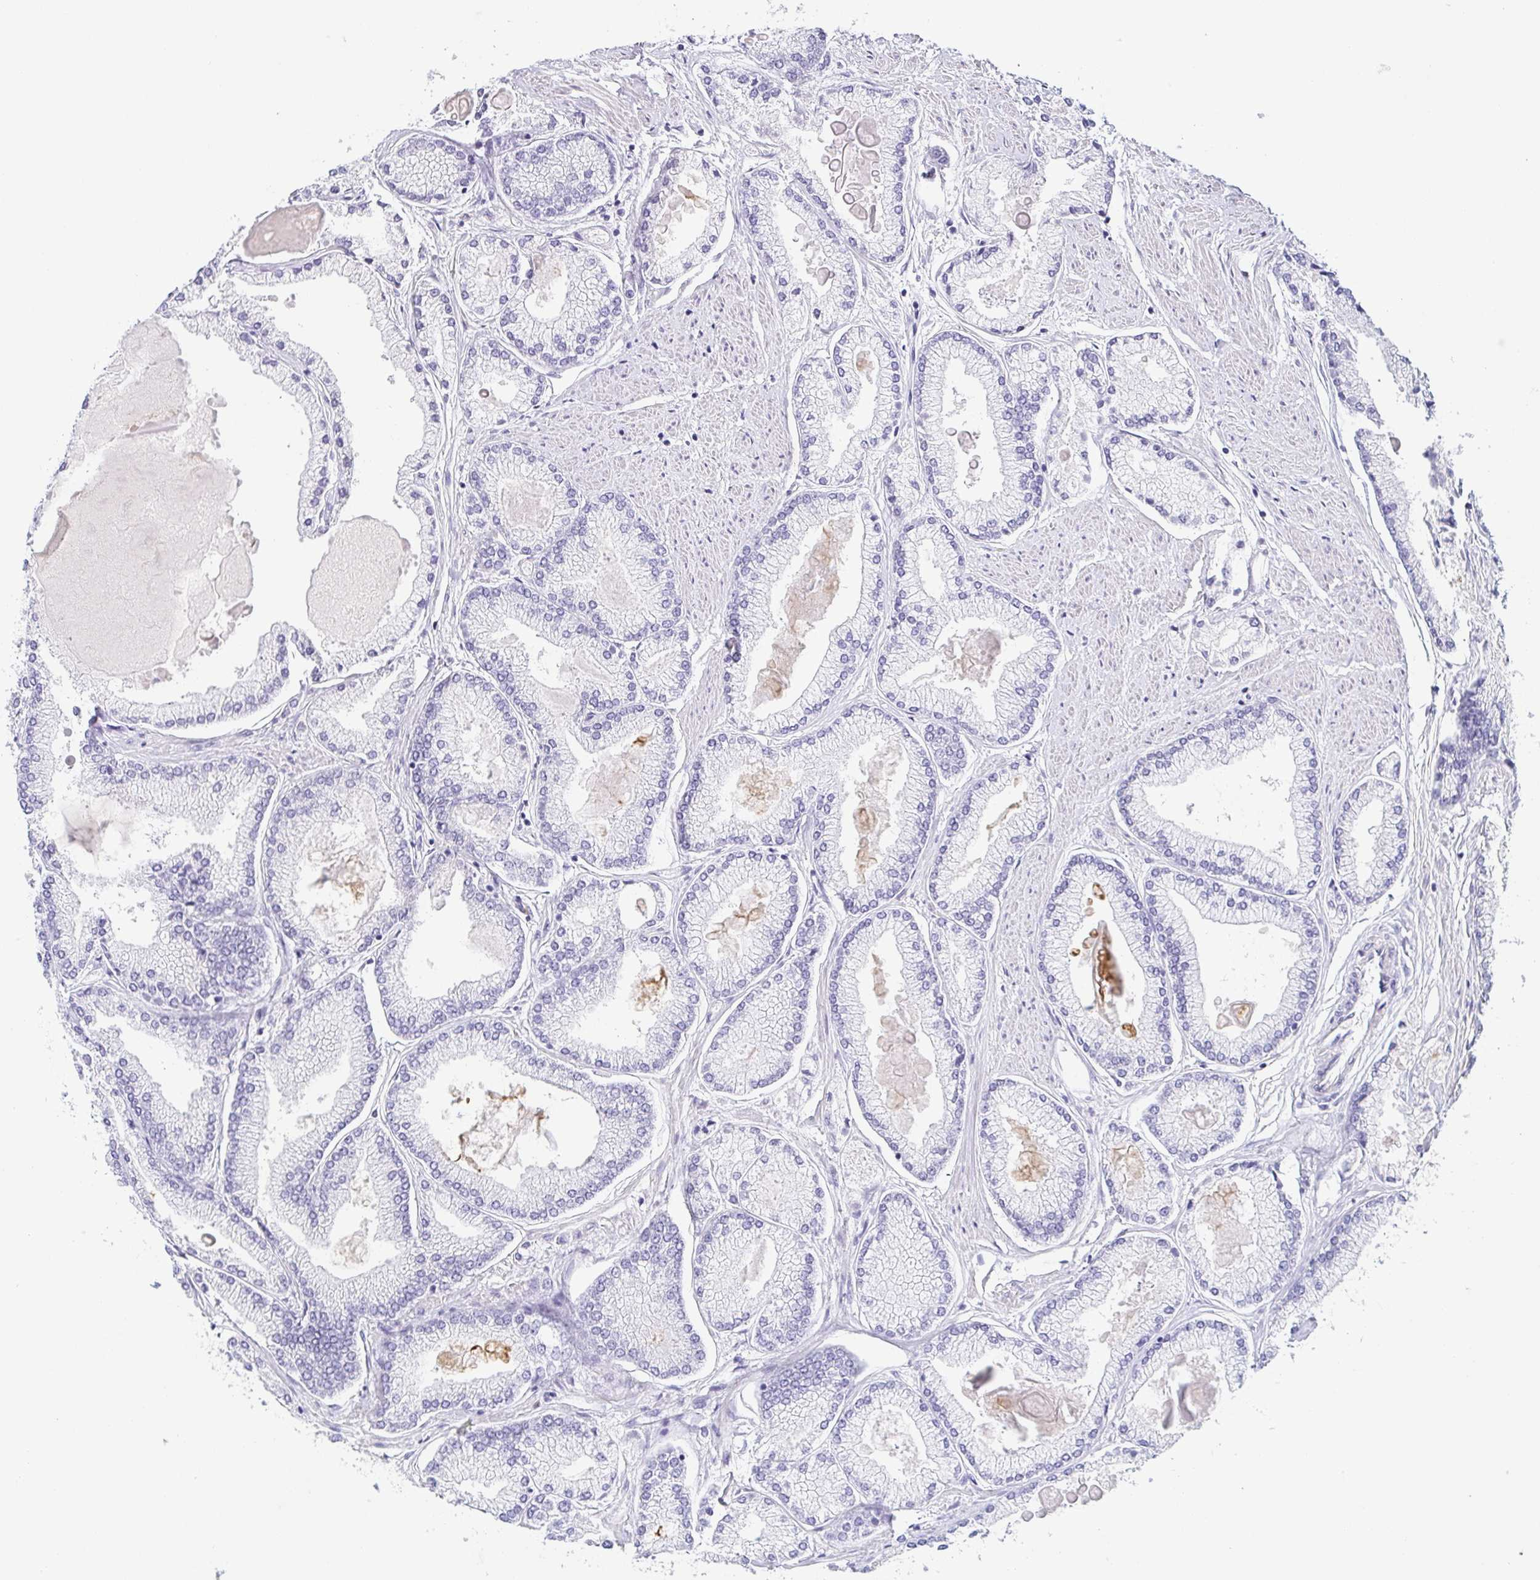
{"staining": {"intensity": "negative", "quantity": "none", "location": "none"}, "tissue": "prostate cancer", "cell_type": "Tumor cells", "image_type": "cancer", "snomed": [{"axis": "morphology", "description": "Adenocarcinoma, High grade"}, {"axis": "topography", "description": "Prostate"}], "caption": "Immunohistochemical staining of prostate adenocarcinoma (high-grade) exhibits no significant expression in tumor cells.", "gene": "COL17A1", "patient": {"sex": "male", "age": 68}}